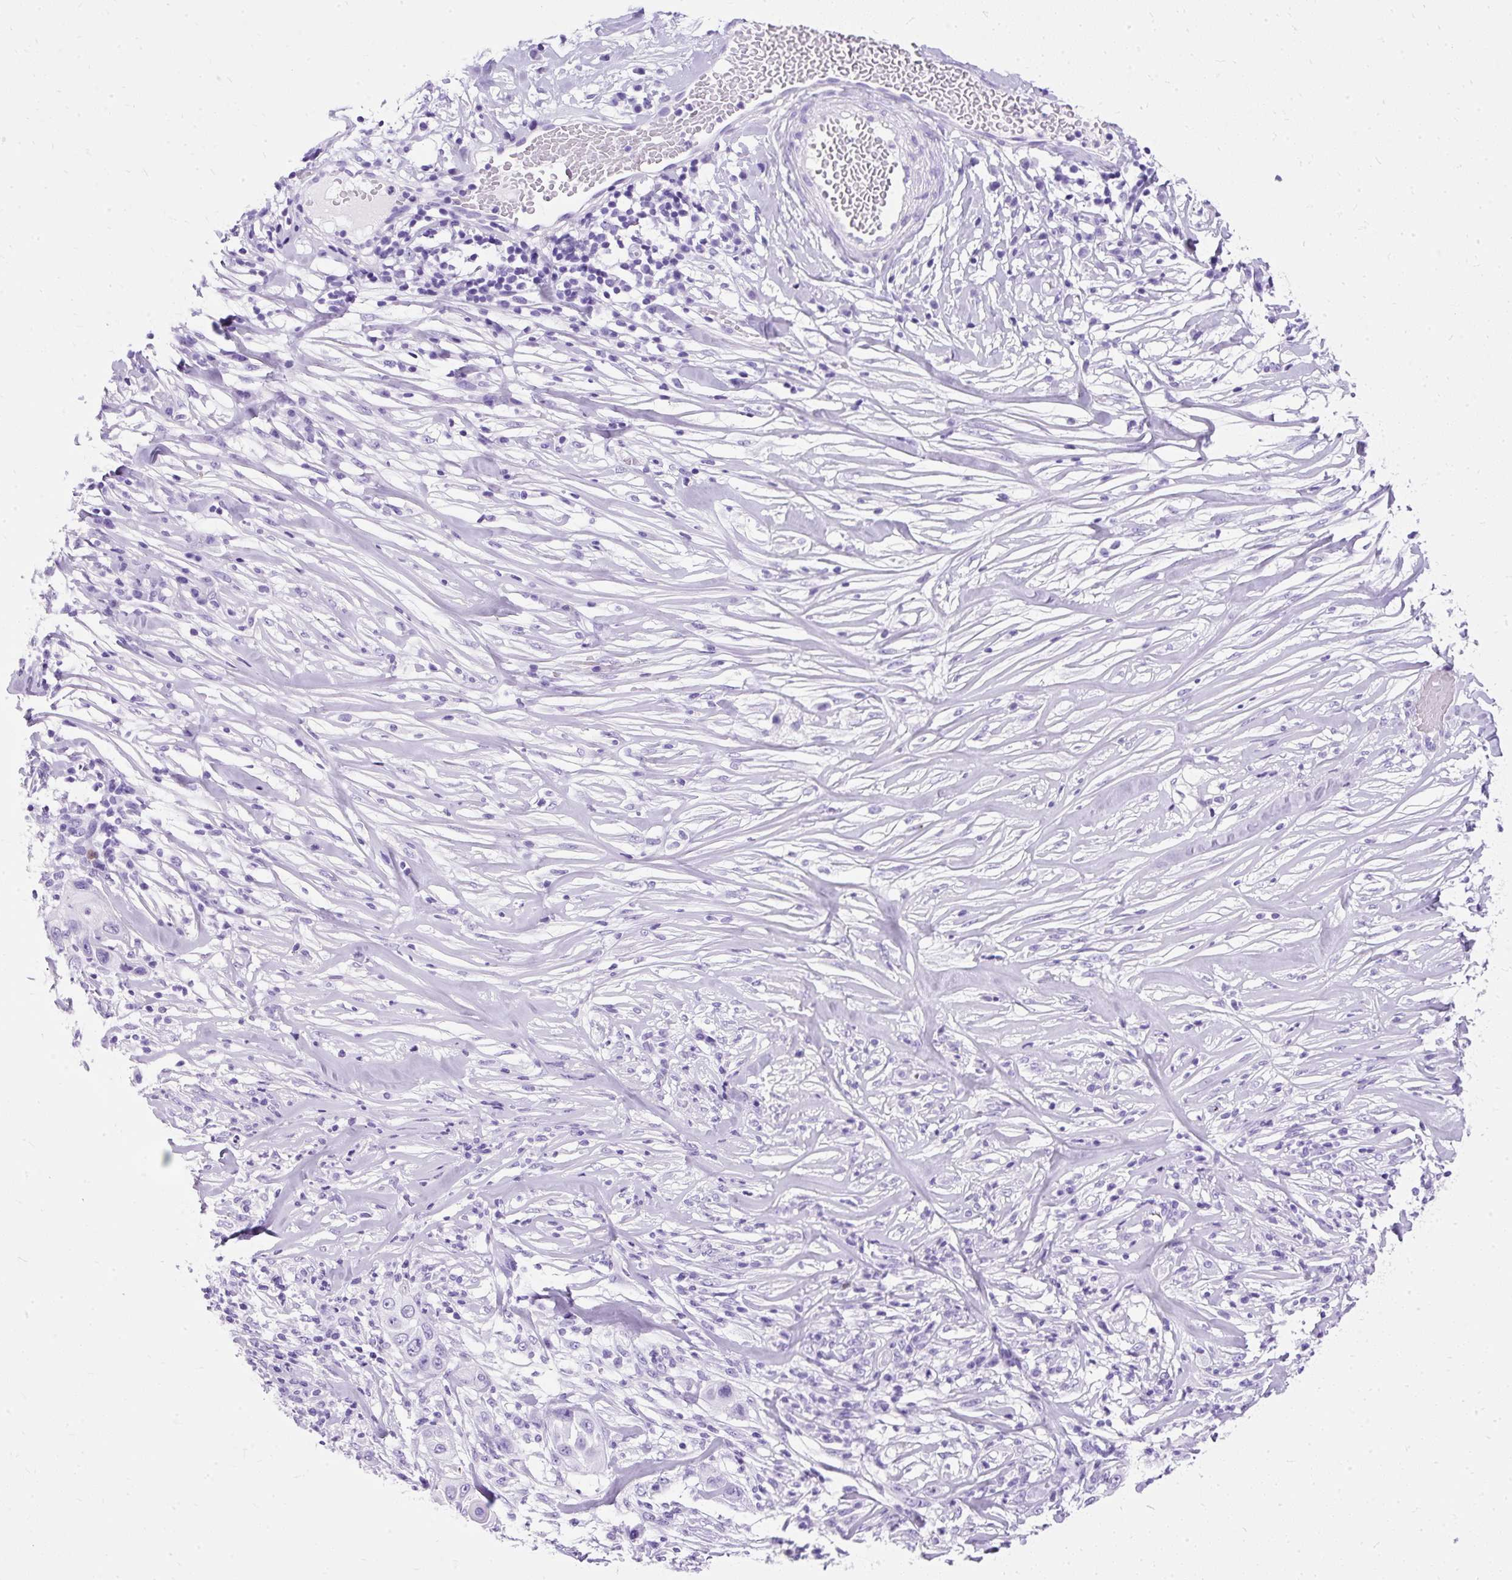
{"staining": {"intensity": "negative", "quantity": "none", "location": "none"}, "tissue": "skin cancer", "cell_type": "Tumor cells", "image_type": "cancer", "snomed": [{"axis": "morphology", "description": "Squamous cell carcinoma, NOS"}, {"axis": "topography", "description": "Skin"}], "caption": "Immunohistochemical staining of human squamous cell carcinoma (skin) shows no significant staining in tumor cells.", "gene": "PVALB", "patient": {"sex": "female", "age": 44}}